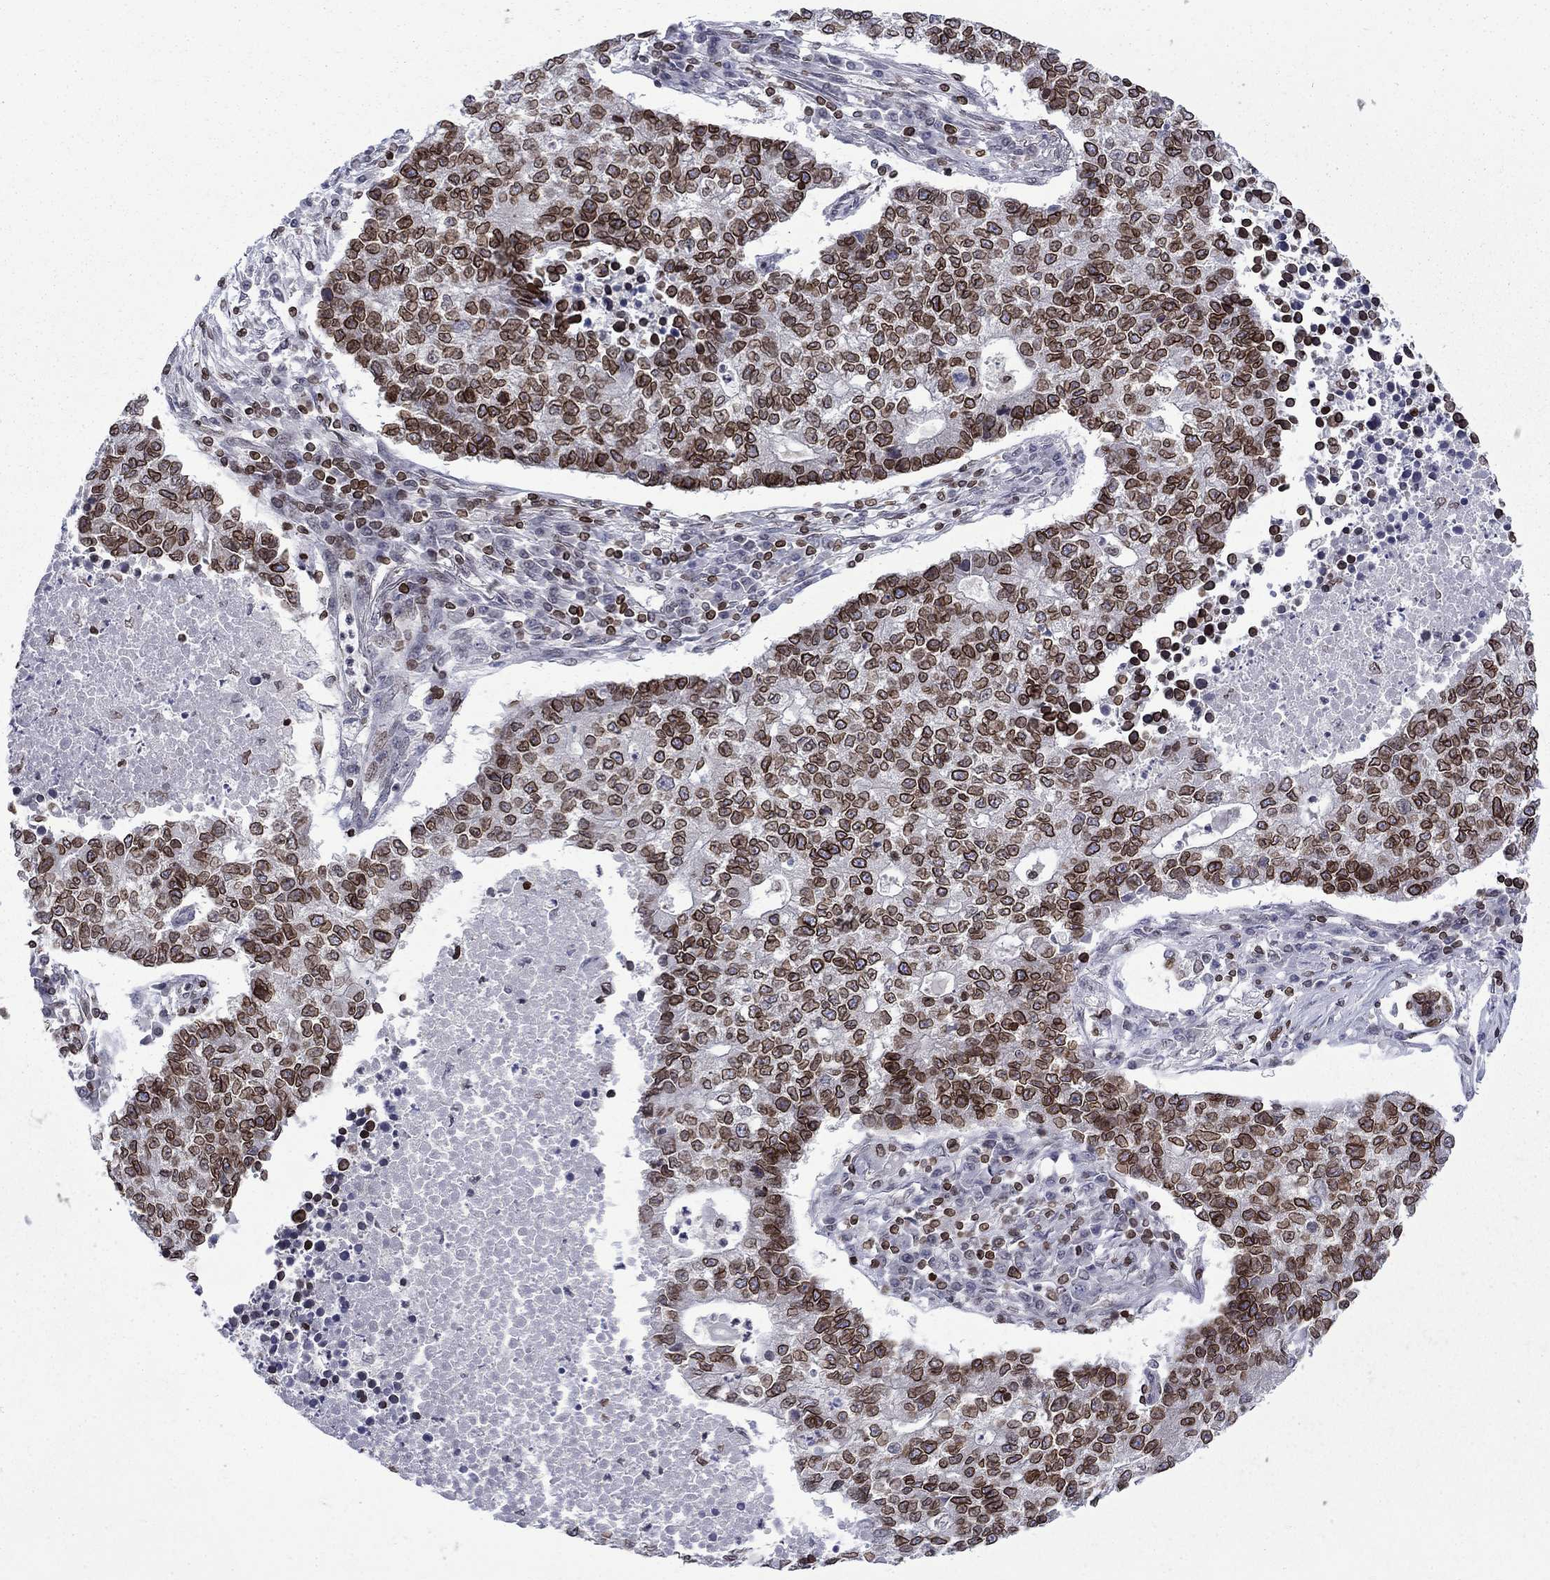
{"staining": {"intensity": "strong", "quantity": ">75%", "location": "cytoplasmic/membranous,nuclear"}, "tissue": "lung cancer", "cell_type": "Tumor cells", "image_type": "cancer", "snomed": [{"axis": "morphology", "description": "Adenocarcinoma, NOS"}, {"axis": "topography", "description": "Lung"}], "caption": "Brown immunohistochemical staining in lung adenocarcinoma demonstrates strong cytoplasmic/membranous and nuclear expression in approximately >75% of tumor cells. (Brightfield microscopy of DAB IHC at high magnification).", "gene": "SLA", "patient": {"sex": "male", "age": 57}}